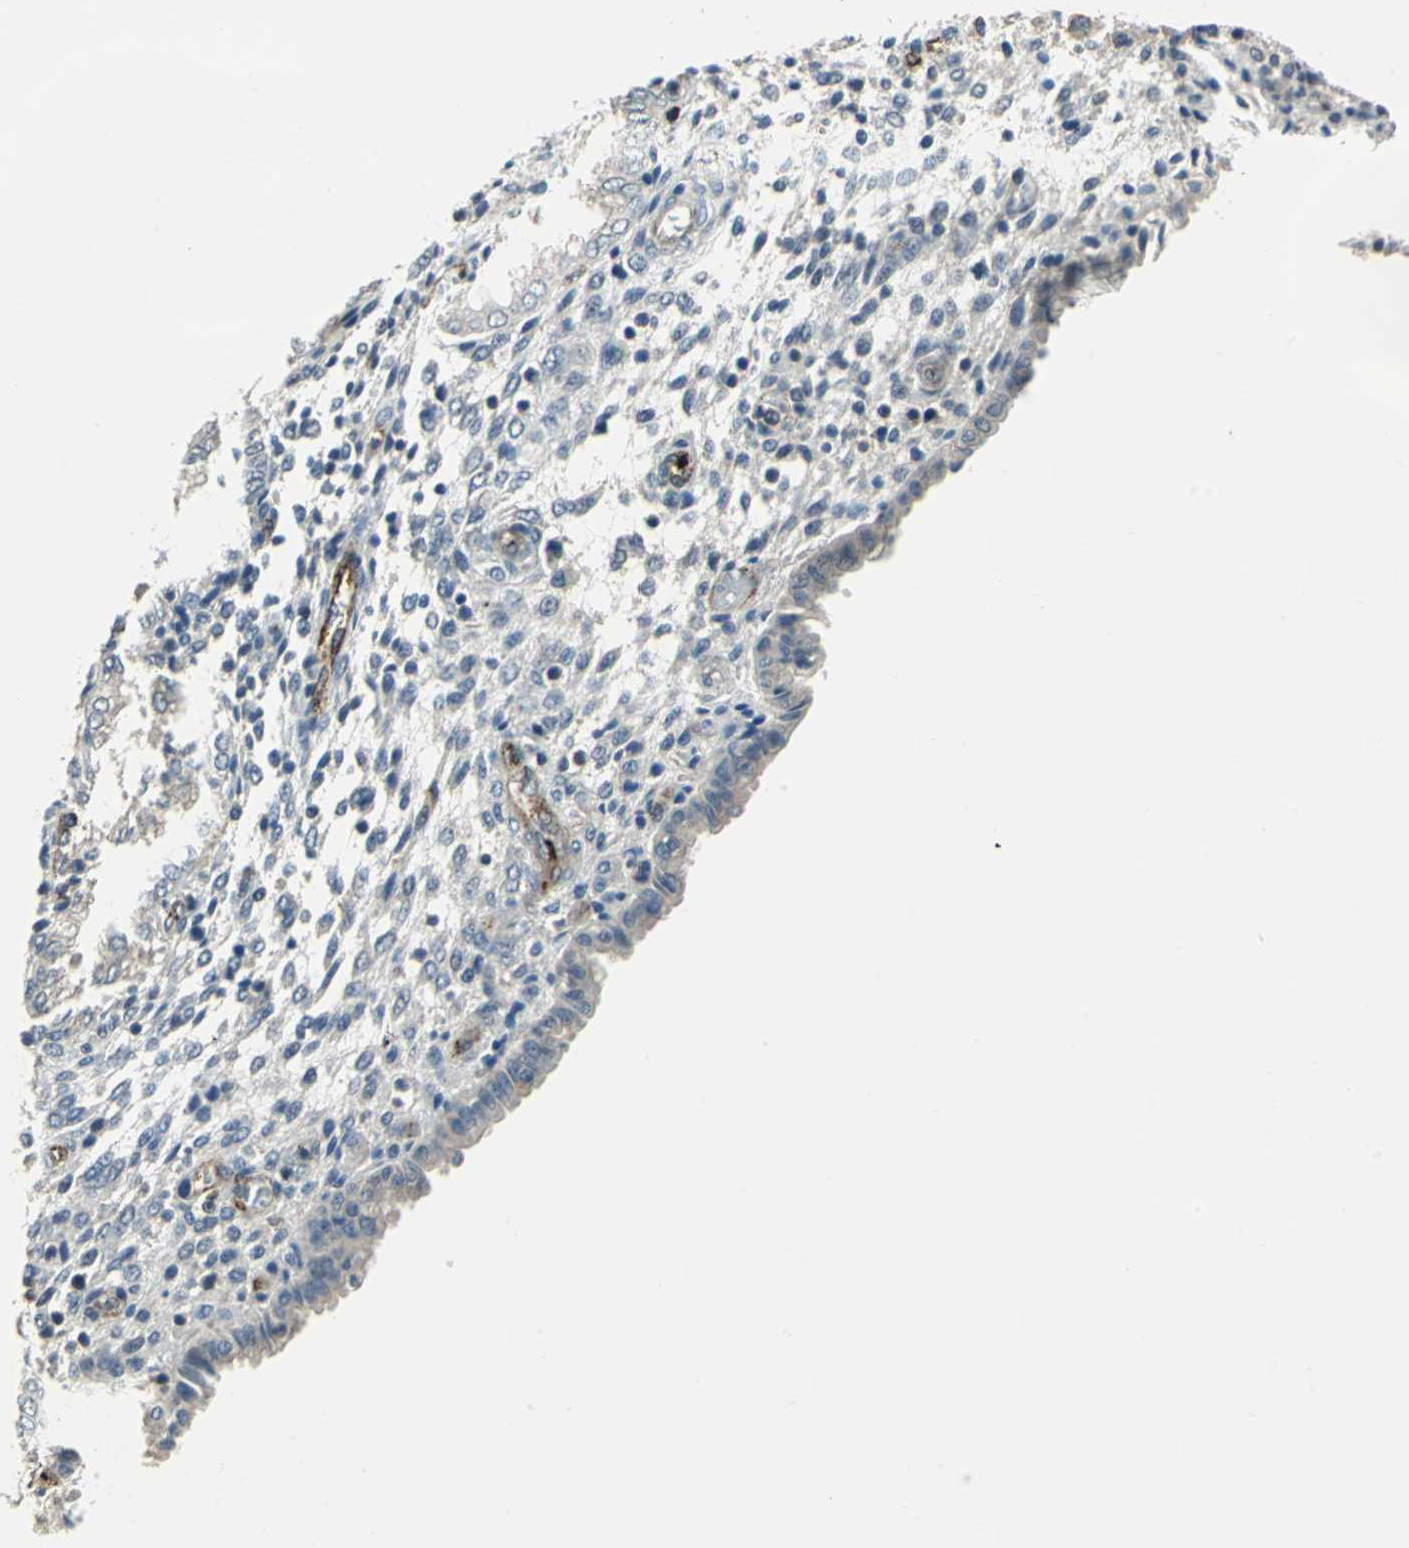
{"staining": {"intensity": "negative", "quantity": "none", "location": "none"}, "tissue": "endometrium", "cell_type": "Cells in endometrial stroma", "image_type": "normal", "snomed": [{"axis": "morphology", "description": "Normal tissue, NOS"}, {"axis": "topography", "description": "Endometrium"}], "caption": "Human endometrium stained for a protein using immunohistochemistry exhibits no staining in cells in endometrial stroma.", "gene": "RAPGEF1", "patient": {"sex": "female", "age": 33}}